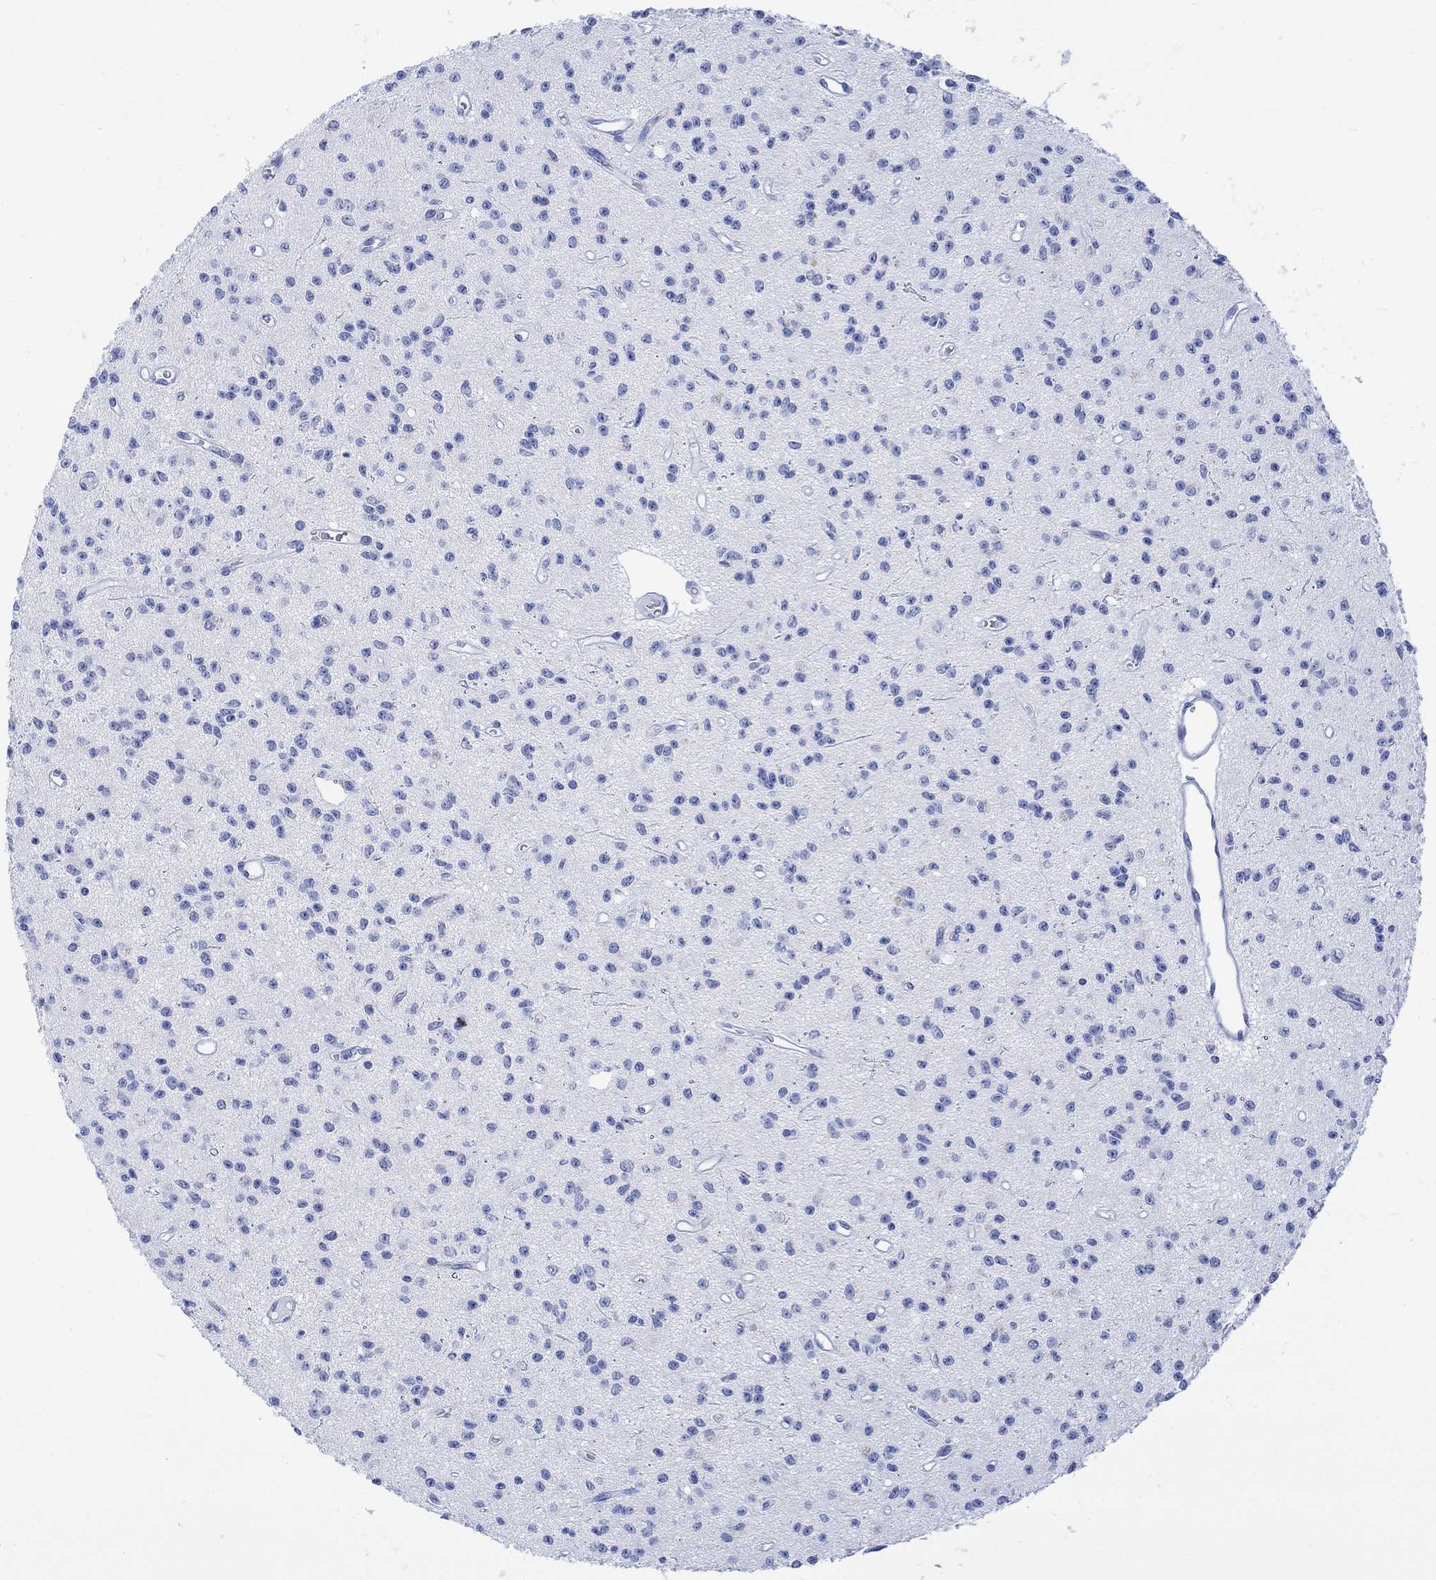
{"staining": {"intensity": "negative", "quantity": "none", "location": "none"}, "tissue": "glioma", "cell_type": "Tumor cells", "image_type": "cancer", "snomed": [{"axis": "morphology", "description": "Glioma, malignant, Low grade"}, {"axis": "topography", "description": "Brain"}], "caption": "DAB immunohistochemical staining of glioma exhibits no significant staining in tumor cells.", "gene": "CELF4", "patient": {"sex": "female", "age": 45}}